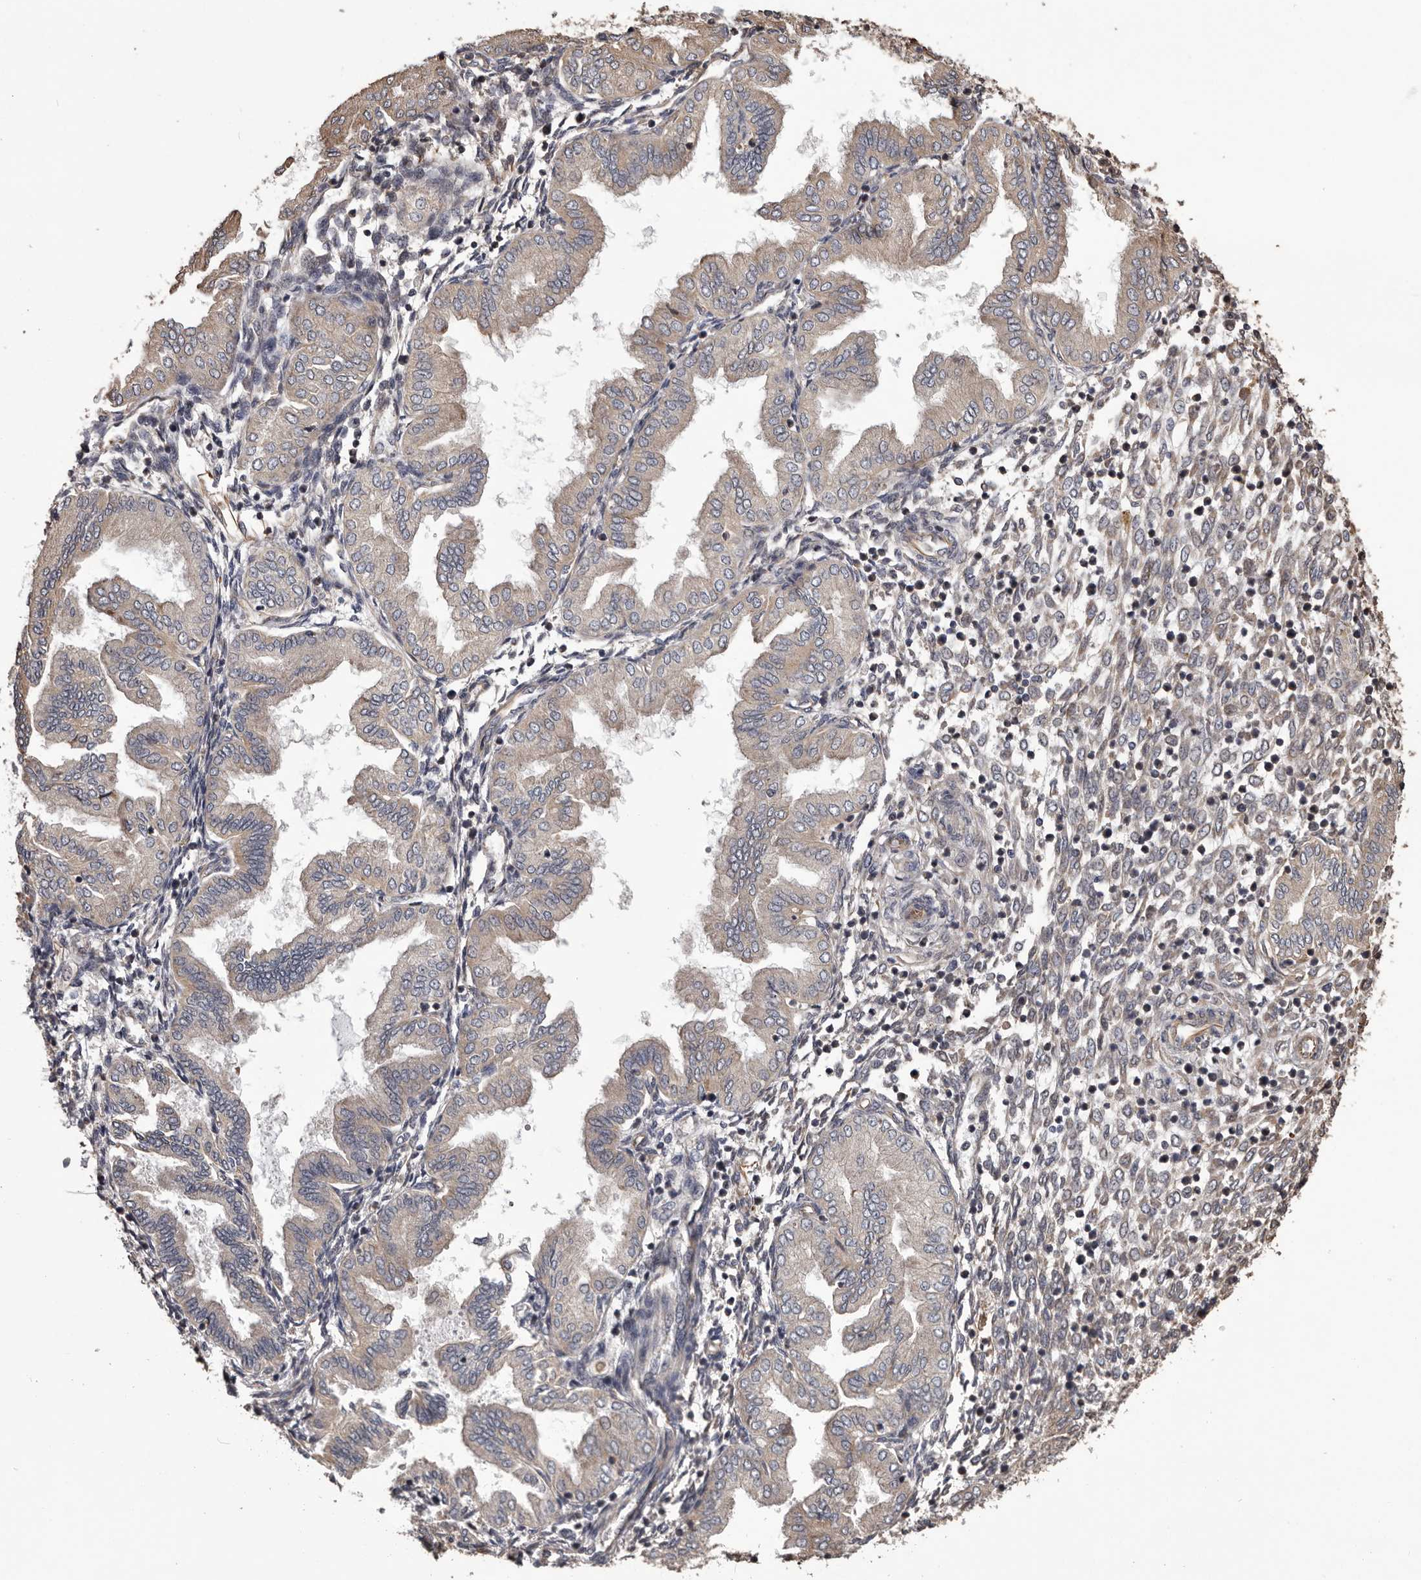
{"staining": {"intensity": "negative", "quantity": "none", "location": "none"}, "tissue": "endometrium", "cell_type": "Cells in endometrial stroma", "image_type": "normal", "snomed": [{"axis": "morphology", "description": "Normal tissue, NOS"}, {"axis": "topography", "description": "Endometrium"}], "caption": "Unremarkable endometrium was stained to show a protein in brown. There is no significant expression in cells in endometrial stroma.", "gene": "CEP104", "patient": {"sex": "female", "age": 53}}